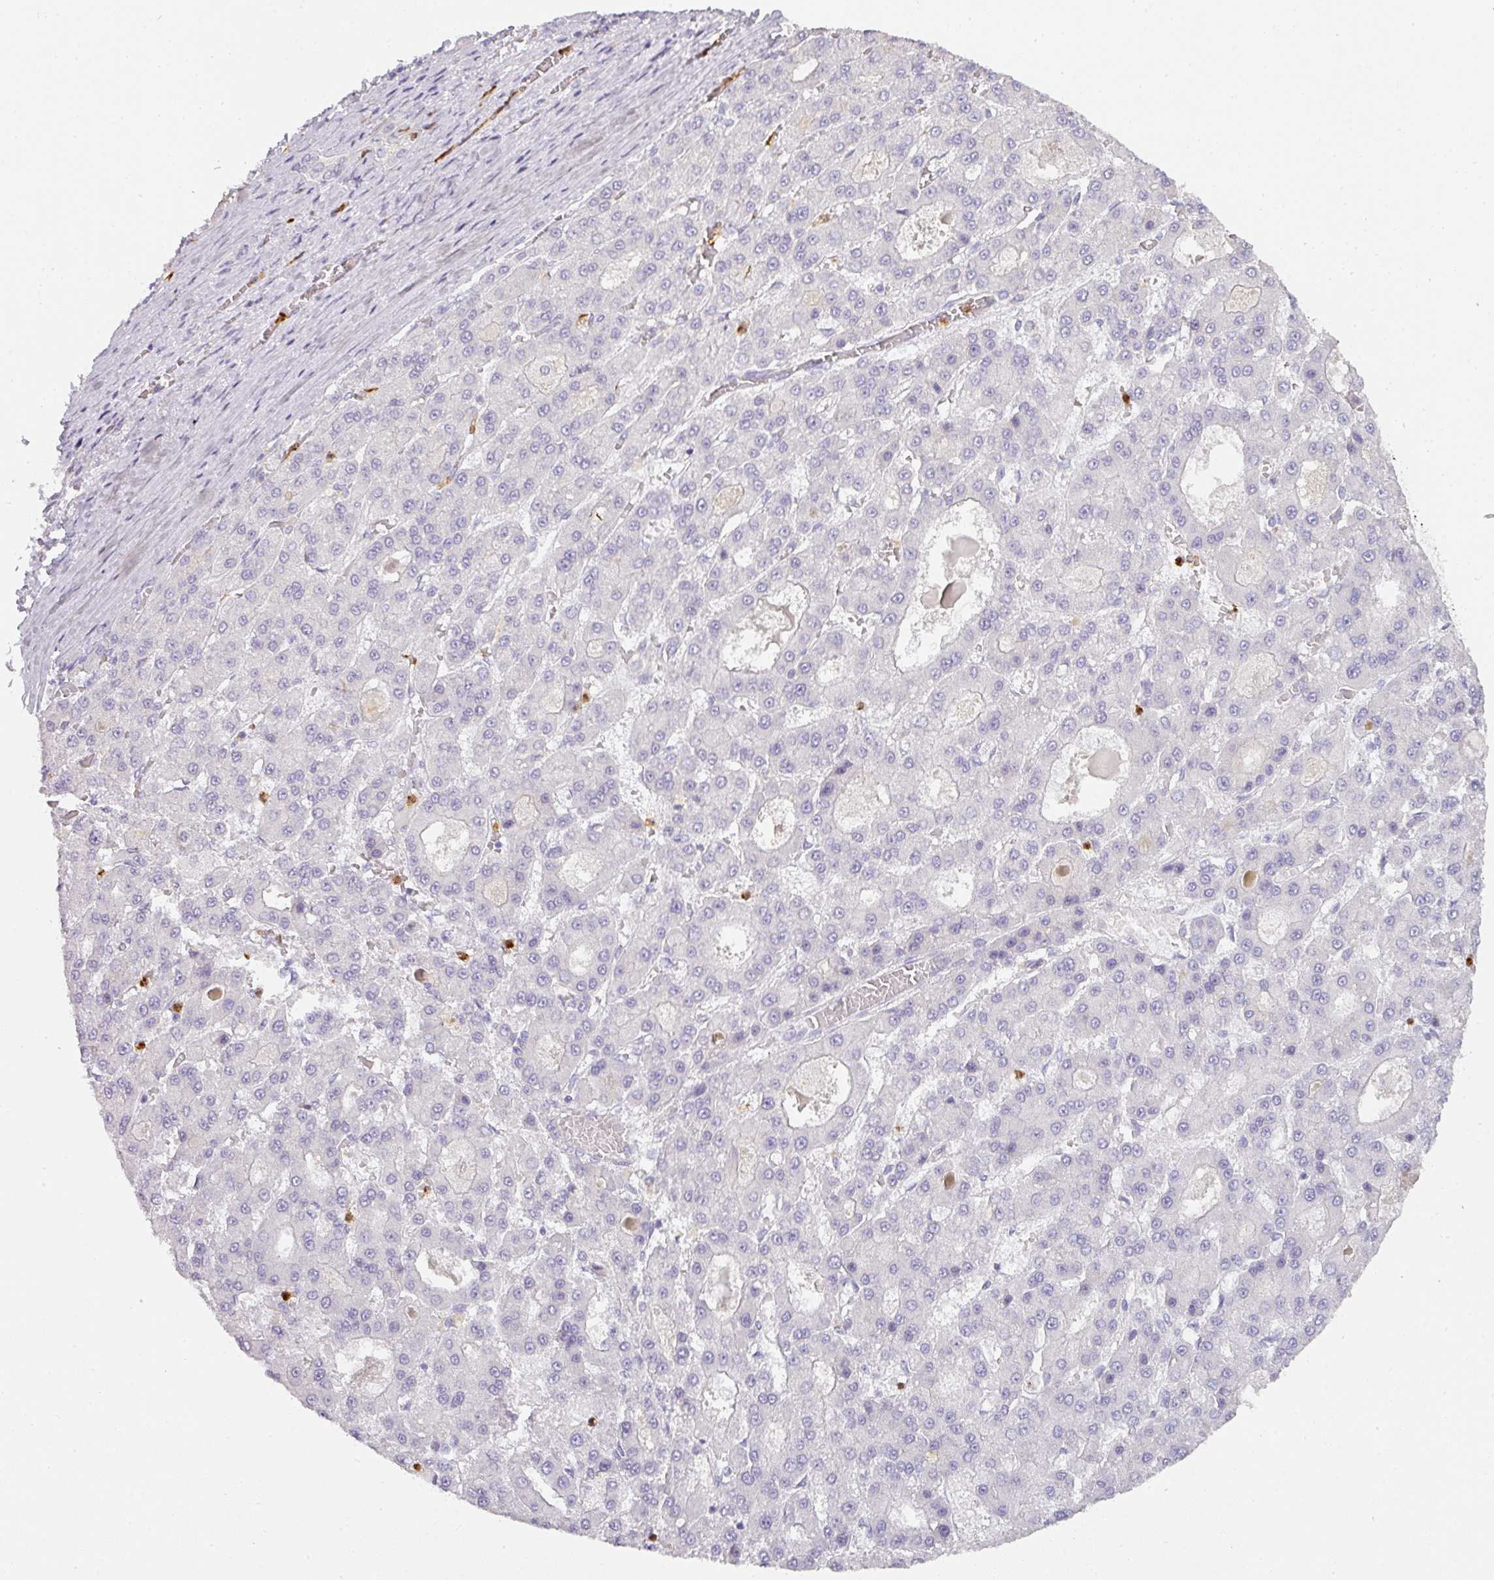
{"staining": {"intensity": "negative", "quantity": "none", "location": "none"}, "tissue": "liver cancer", "cell_type": "Tumor cells", "image_type": "cancer", "snomed": [{"axis": "morphology", "description": "Carcinoma, Hepatocellular, NOS"}, {"axis": "topography", "description": "Liver"}], "caption": "Photomicrograph shows no significant protein expression in tumor cells of liver hepatocellular carcinoma.", "gene": "HHEX", "patient": {"sex": "male", "age": 70}}